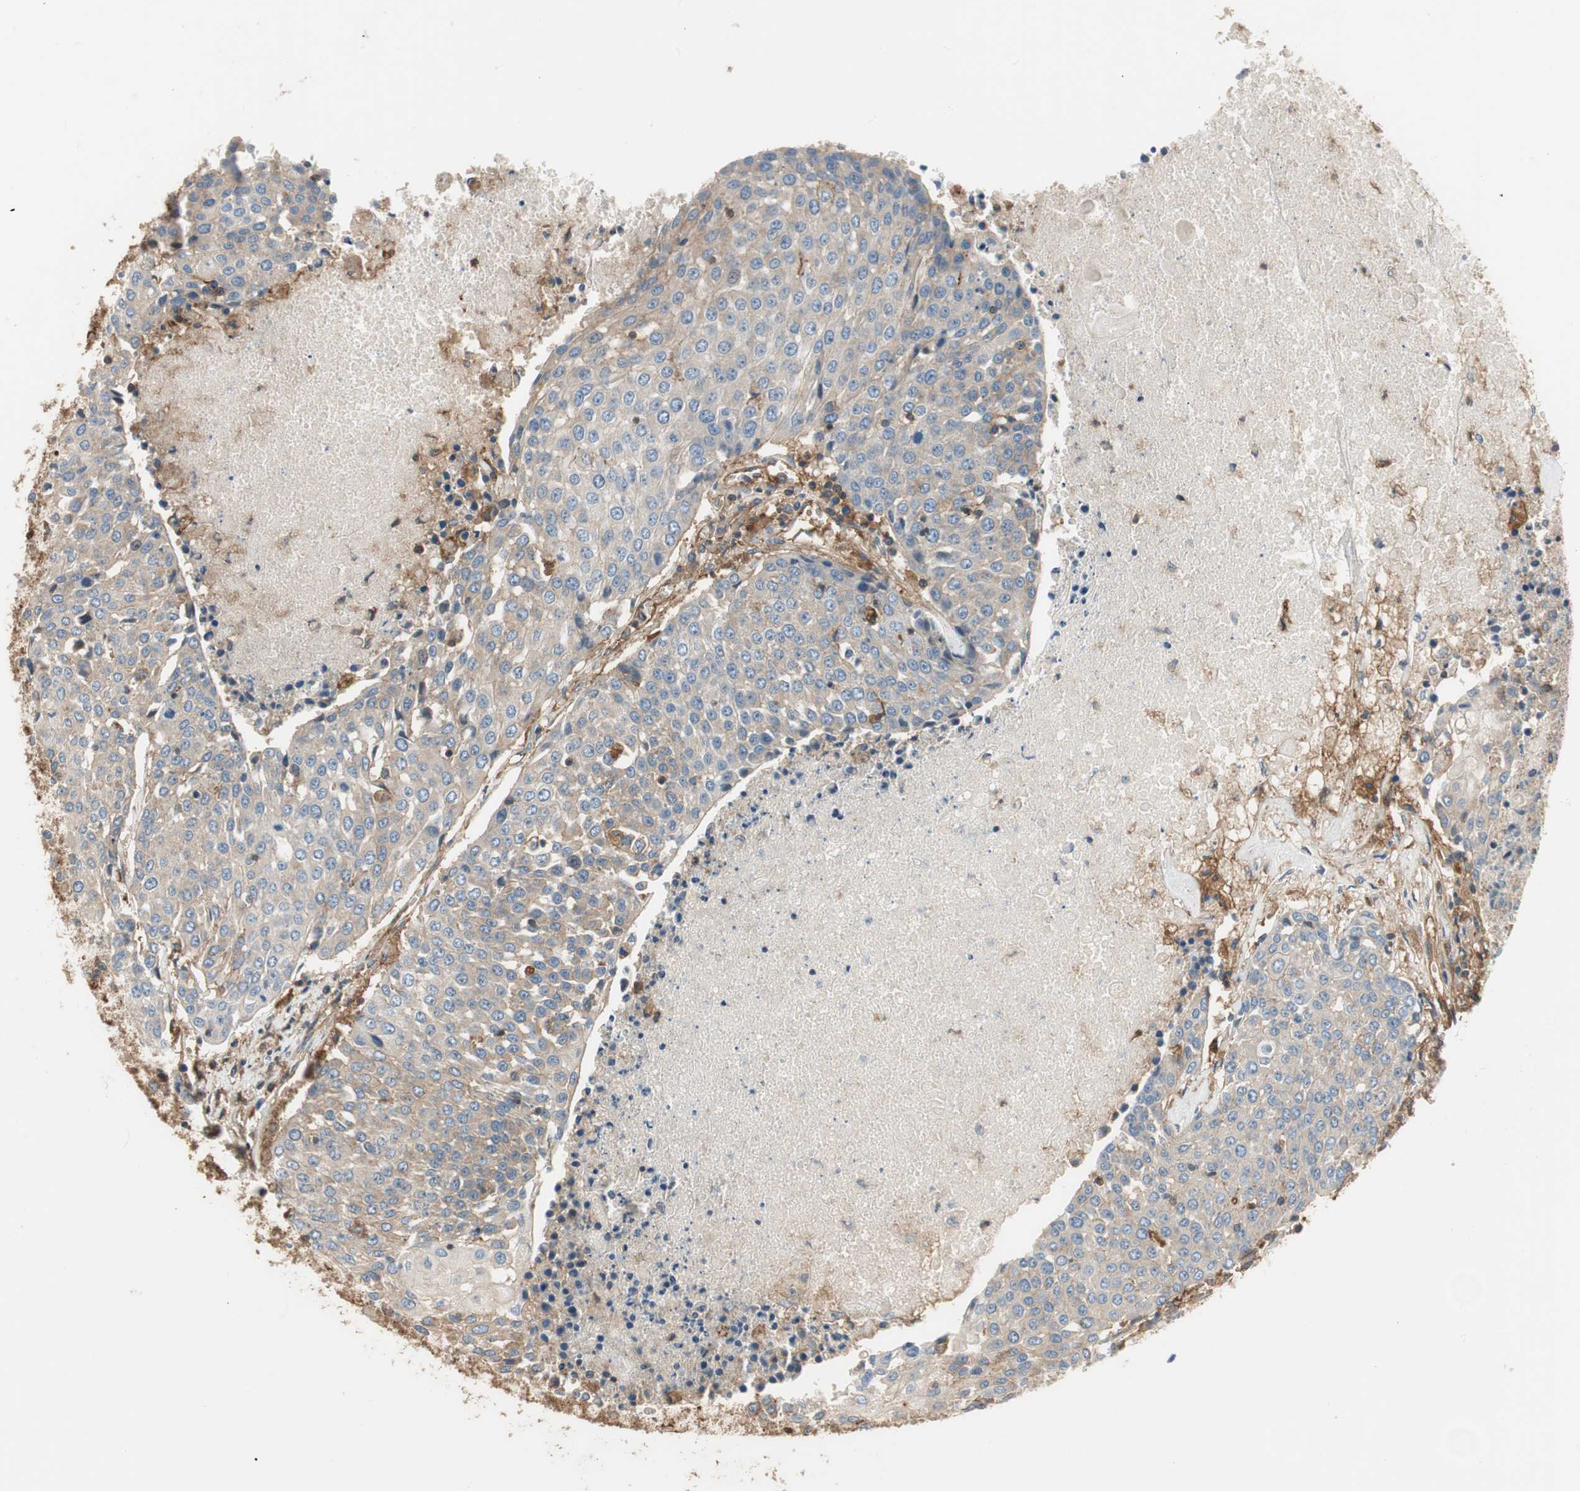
{"staining": {"intensity": "negative", "quantity": "none", "location": "none"}, "tissue": "urothelial cancer", "cell_type": "Tumor cells", "image_type": "cancer", "snomed": [{"axis": "morphology", "description": "Urothelial carcinoma, High grade"}, {"axis": "topography", "description": "Urinary bladder"}], "caption": "Immunohistochemistry (IHC) of urothelial cancer exhibits no expression in tumor cells.", "gene": "IL1RL1", "patient": {"sex": "female", "age": 85}}